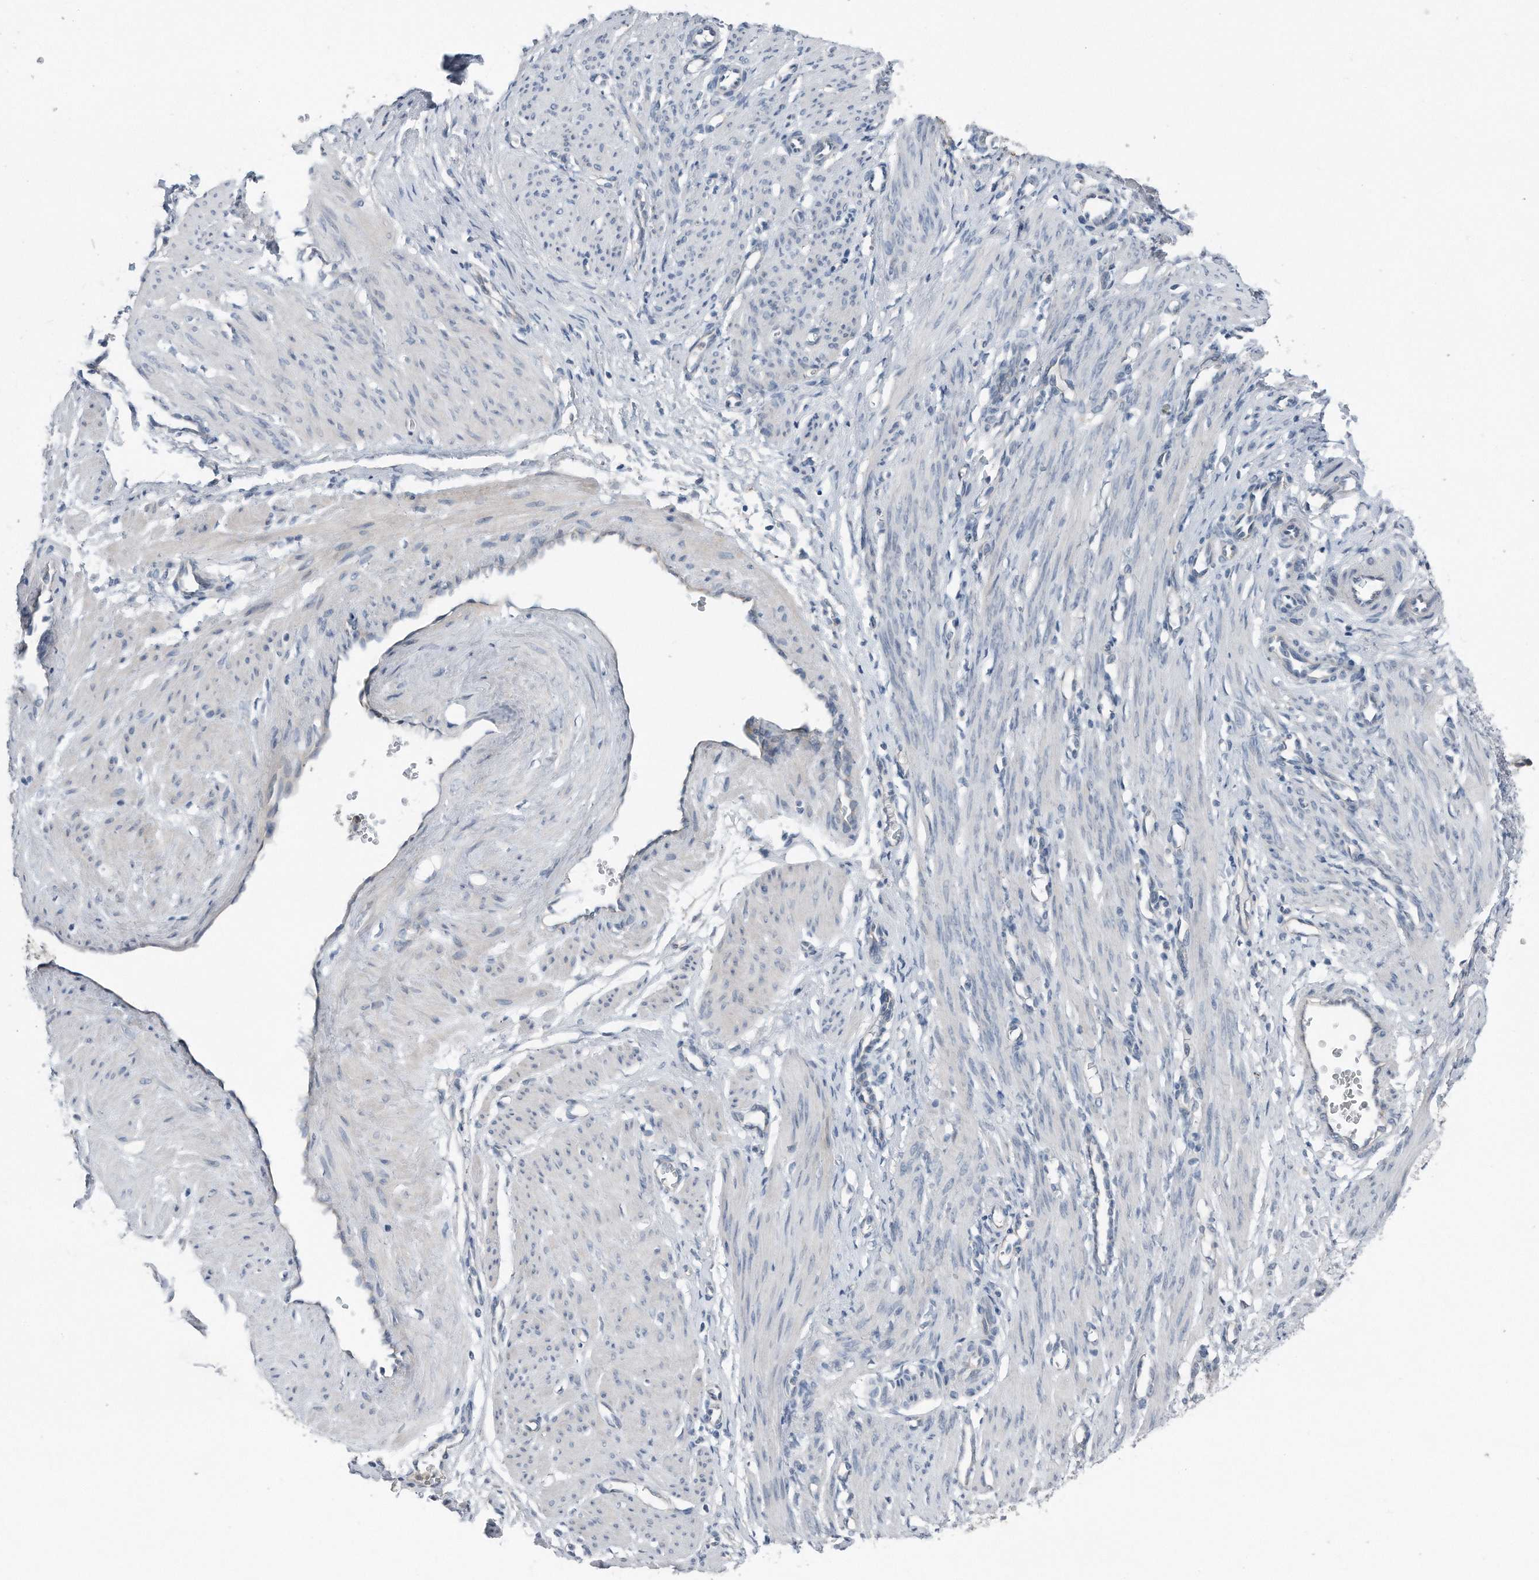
{"staining": {"intensity": "negative", "quantity": "none", "location": "none"}, "tissue": "smooth muscle", "cell_type": "Smooth muscle cells", "image_type": "normal", "snomed": [{"axis": "morphology", "description": "Normal tissue, NOS"}, {"axis": "topography", "description": "Endometrium"}], "caption": "Immunohistochemistry (IHC) histopathology image of normal smooth muscle stained for a protein (brown), which displays no positivity in smooth muscle cells. (Stains: DAB IHC with hematoxylin counter stain, Microscopy: brightfield microscopy at high magnification).", "gene": "YRDC", "patient": {"sex": "female", "age": 33}}